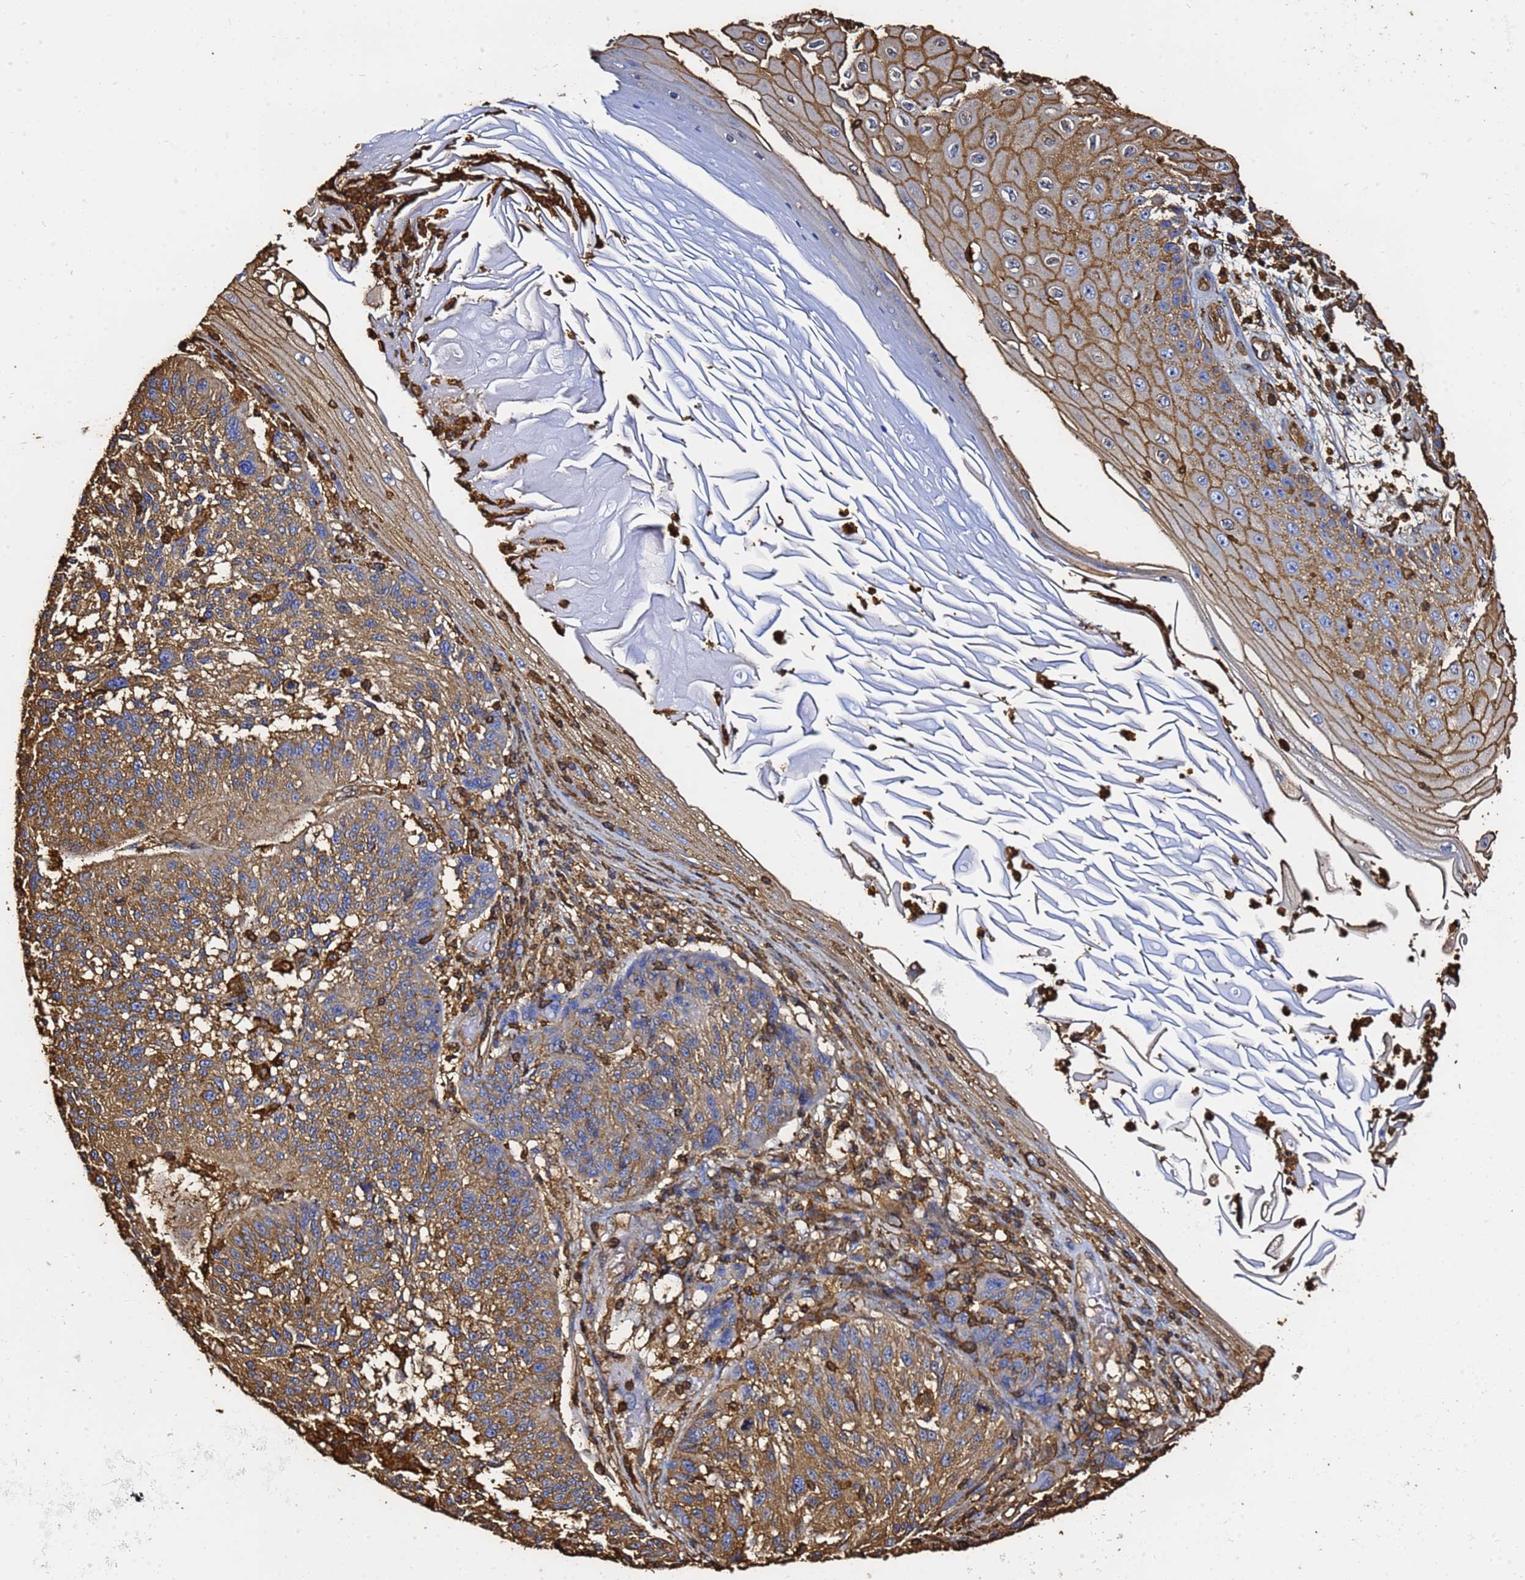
{"staining": {"intensity": "moderate", "quantity": ">75%", "location": "cytoplasmic/membranous"}, "tissue": "melanoma", "cell_type": "Tumor cells", "image_type": "cancer", "snomed": [{"axis": "morphology", "description": "Malignant melanoma, NOS"}, {"axis": "topography", "description": "Skin"}], "caption": "Melanoma tissue shows moderate cytoplasmic/membranous staining in approximately >75% of tumor cells", "gene": "ACTB", "patient": {"sex": "male", "age": 53}}